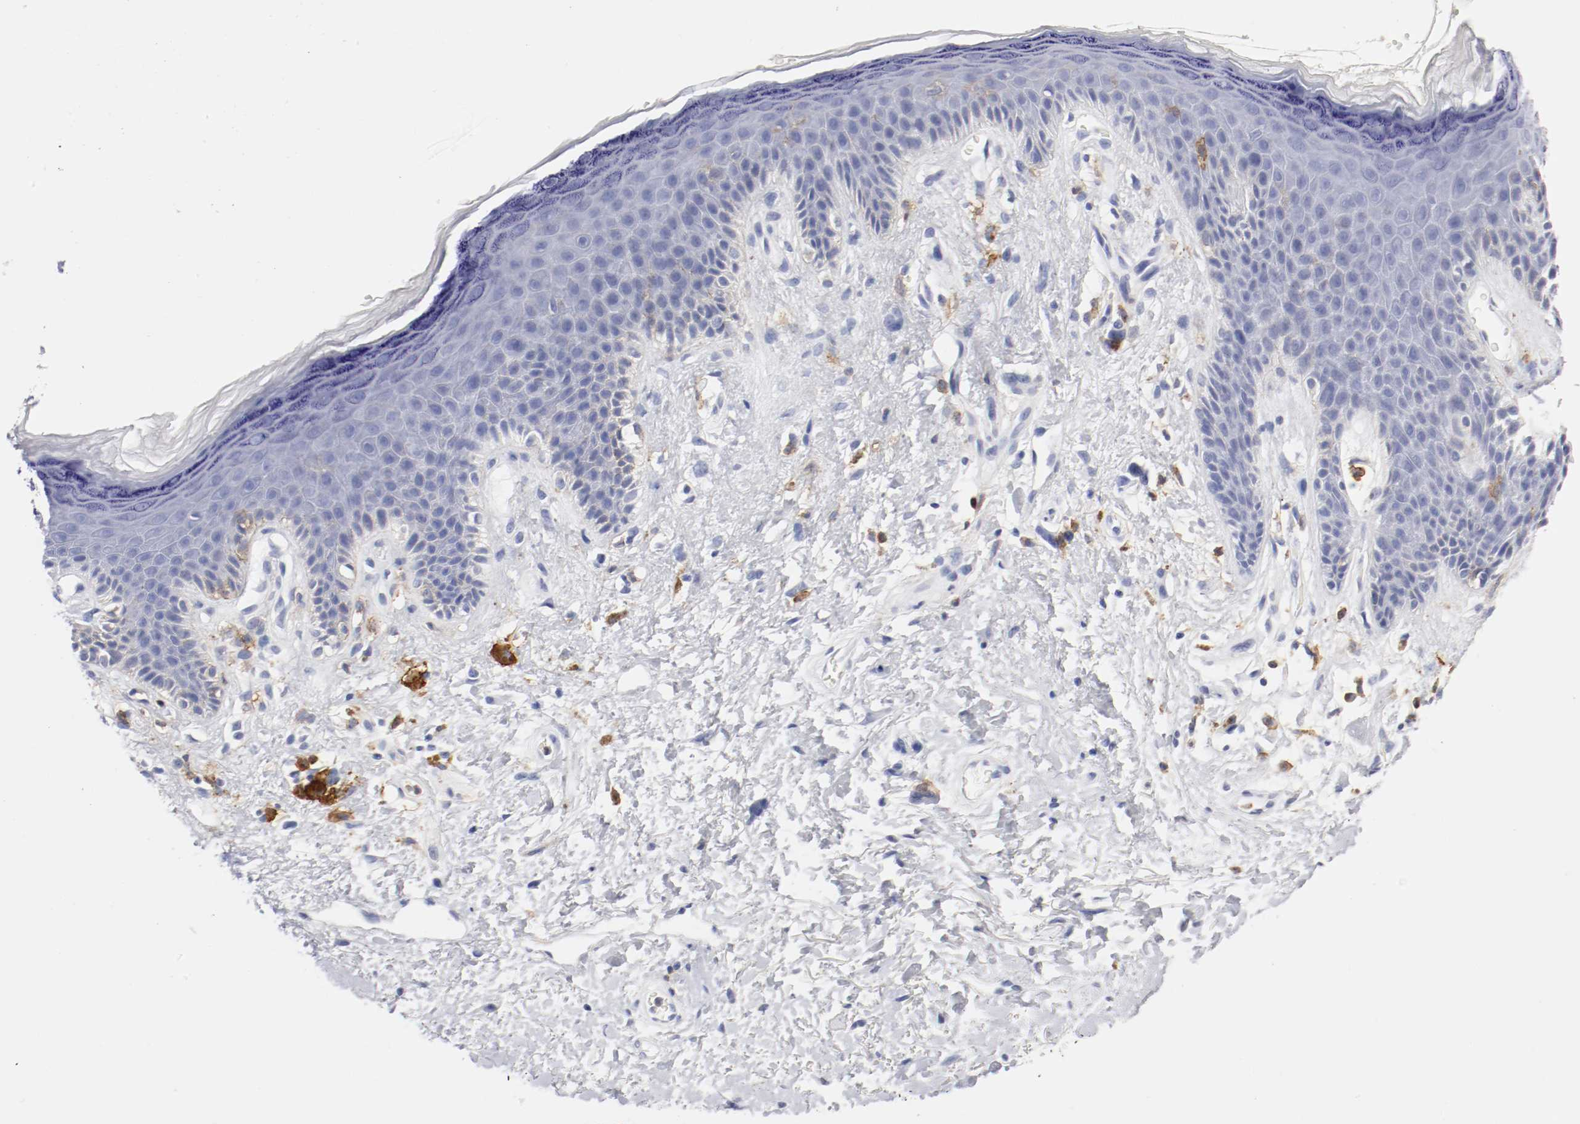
{"staining": {"intensity": "negative", "quantity": "none", "location": "none"}, "tissue": "skin", "cell_type": "Epidermal cells", "image_type": "normal", "snomed": [{"axis": "morphology", "description": "Normal tissue, NOS"}, {"axis": "topography", "description": "Anal"}], "caption": "Skin was stained to show a protein in brown. There is no significant staining in epidermal cells. Brightfield microscopy of immunohistochemistry stained with DAB (brown) and hematoxylin (blue), captured at high magnification.", "gene": "ITGAX", "patient": {"sex": "female", "age": 46}}